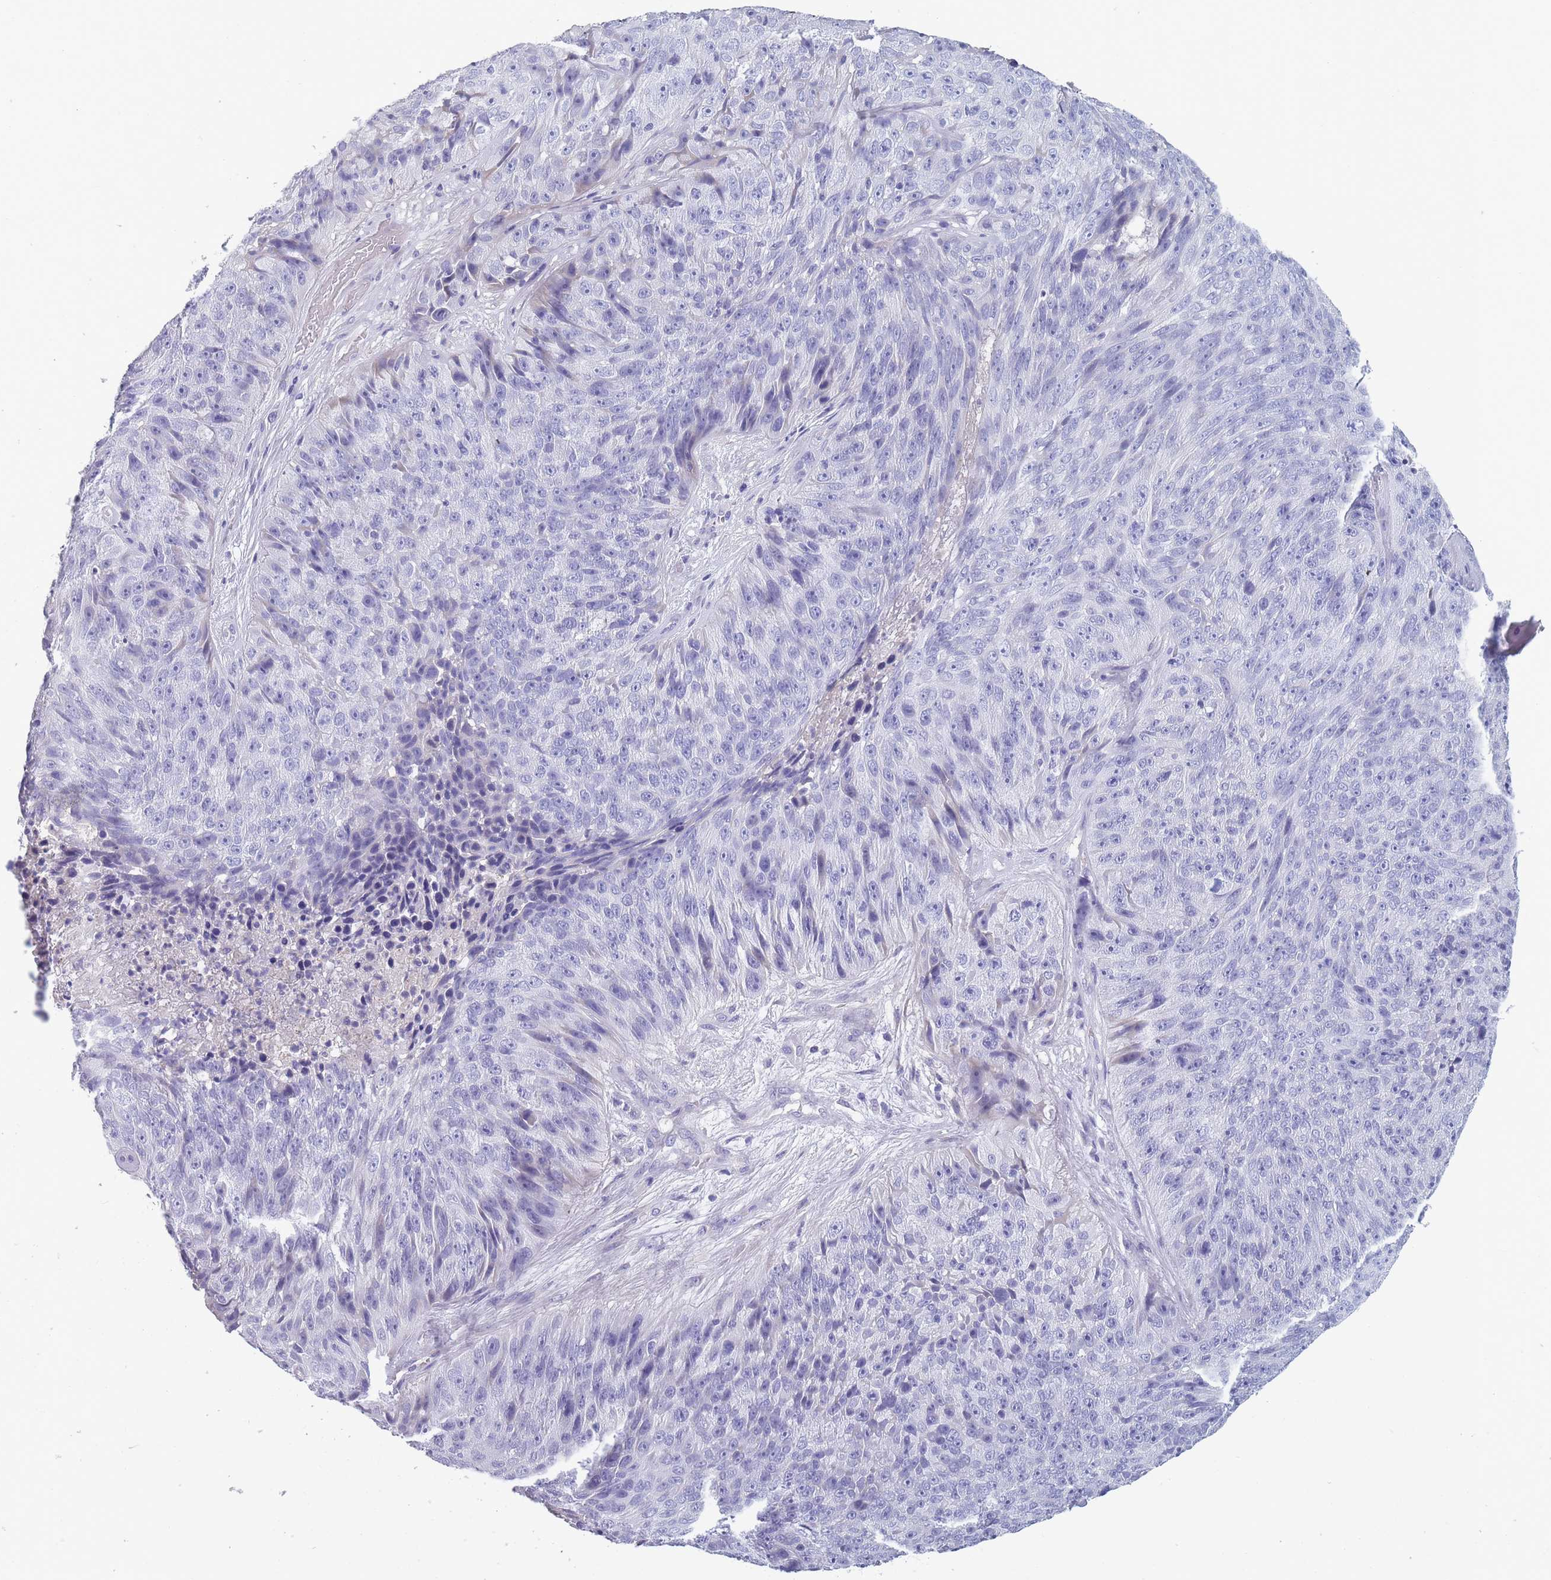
{"staining": {"intensity": "negative", "quantity": "none", "location": "none"}, "tissue": "skin cancer", "cell_type": "Tumor cells", "image_type": "cancer", "snomed": [{"axis": "morphology", "description": "Squamous cell carcinoma, NOS"}, {"axis": "topography", "description": "Skin"}], "caption": "High magnification brightfield microscopy of squamous cell carcinoma (skin) stained with DAB (brown) and counterstained with hematoxylin (blue): tumor cells show no significant staining.", "gene": "OR4C5", "patient": {"sex": "female", "age": 87}}